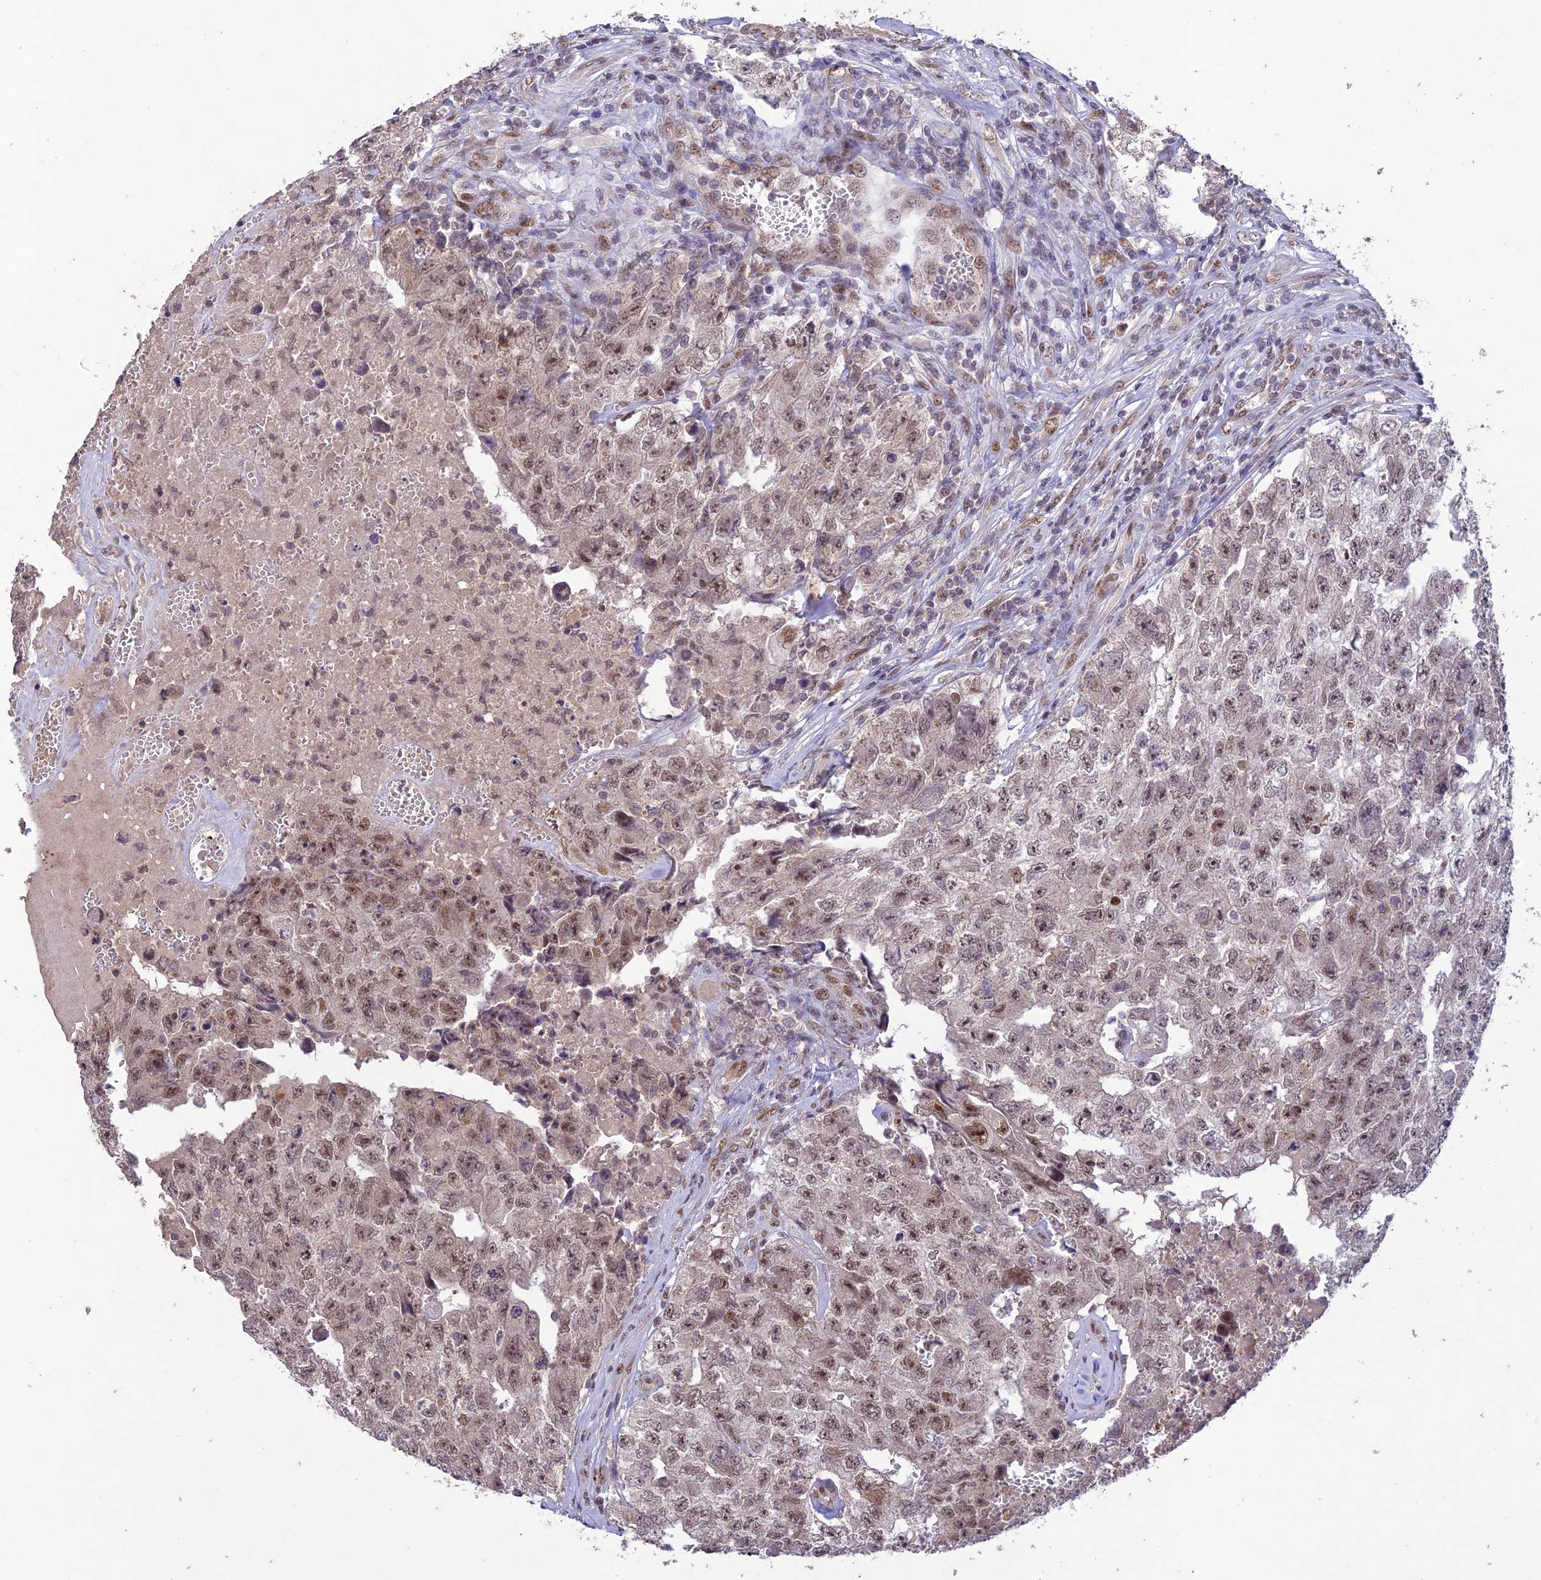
{"staining": {"intensity": "moderate", "quantity": "25%-75%", "location": "nuclear"}, "tissue": "testis cancer", "cell_type": "Tumor cells", "image_type": "cancer", "snomed": [{"axis": "morphology", "description": "Carcinoma, Embryonal, NOS"}, {"axis": "topography", "description": "Testis"}], "caption": "About 25%-75% of tumor cells in human testis cancer (embryonal carcinoma) reveal moderate nuclear protein staining as visualized by brown immunohistochemical staining.", "gene": "POP4", "patient": {"sex": "male", "age": 17}}